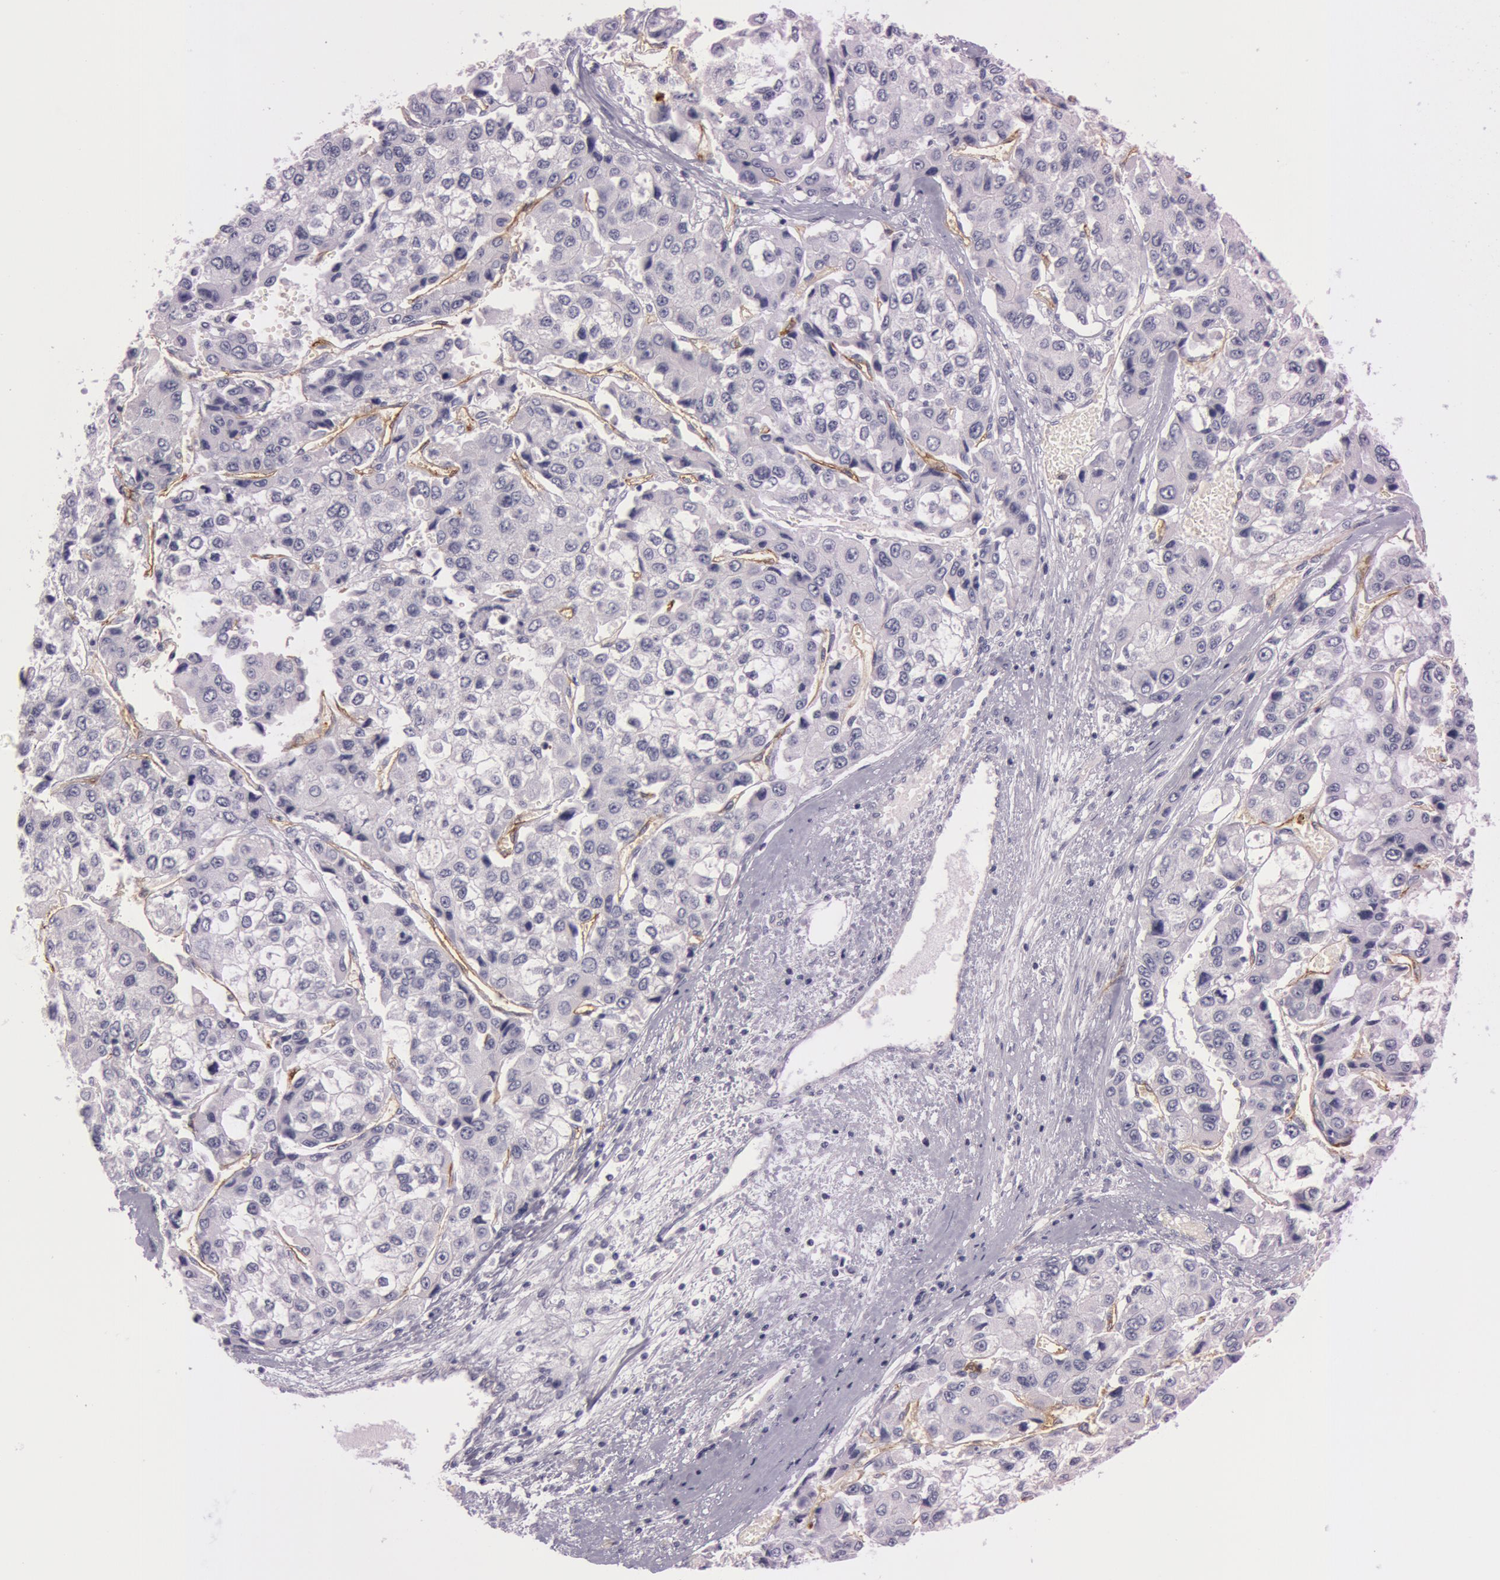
{"staining": {"intensity": "negative", "quantity": "none", "location": "none"}, "tissue": "liver cancer", "cell_type": "Tumor cells", "image_type": "cancer", "snomed": [{"axis": "morphology", "description": "Carcinoma, Hepatocellular, NOS"}, {"axis": "topography", "description": "Liver"}], "caption": "Tumor cells are negative for brown protein staining in hepatocellular carcinoma (liver). (DAB (3,3'-diaminobenzidine) IHC with hematoxylin counter stain).", "gene": "FOLH1", "patient": {"sex": "female", "age": 66}}